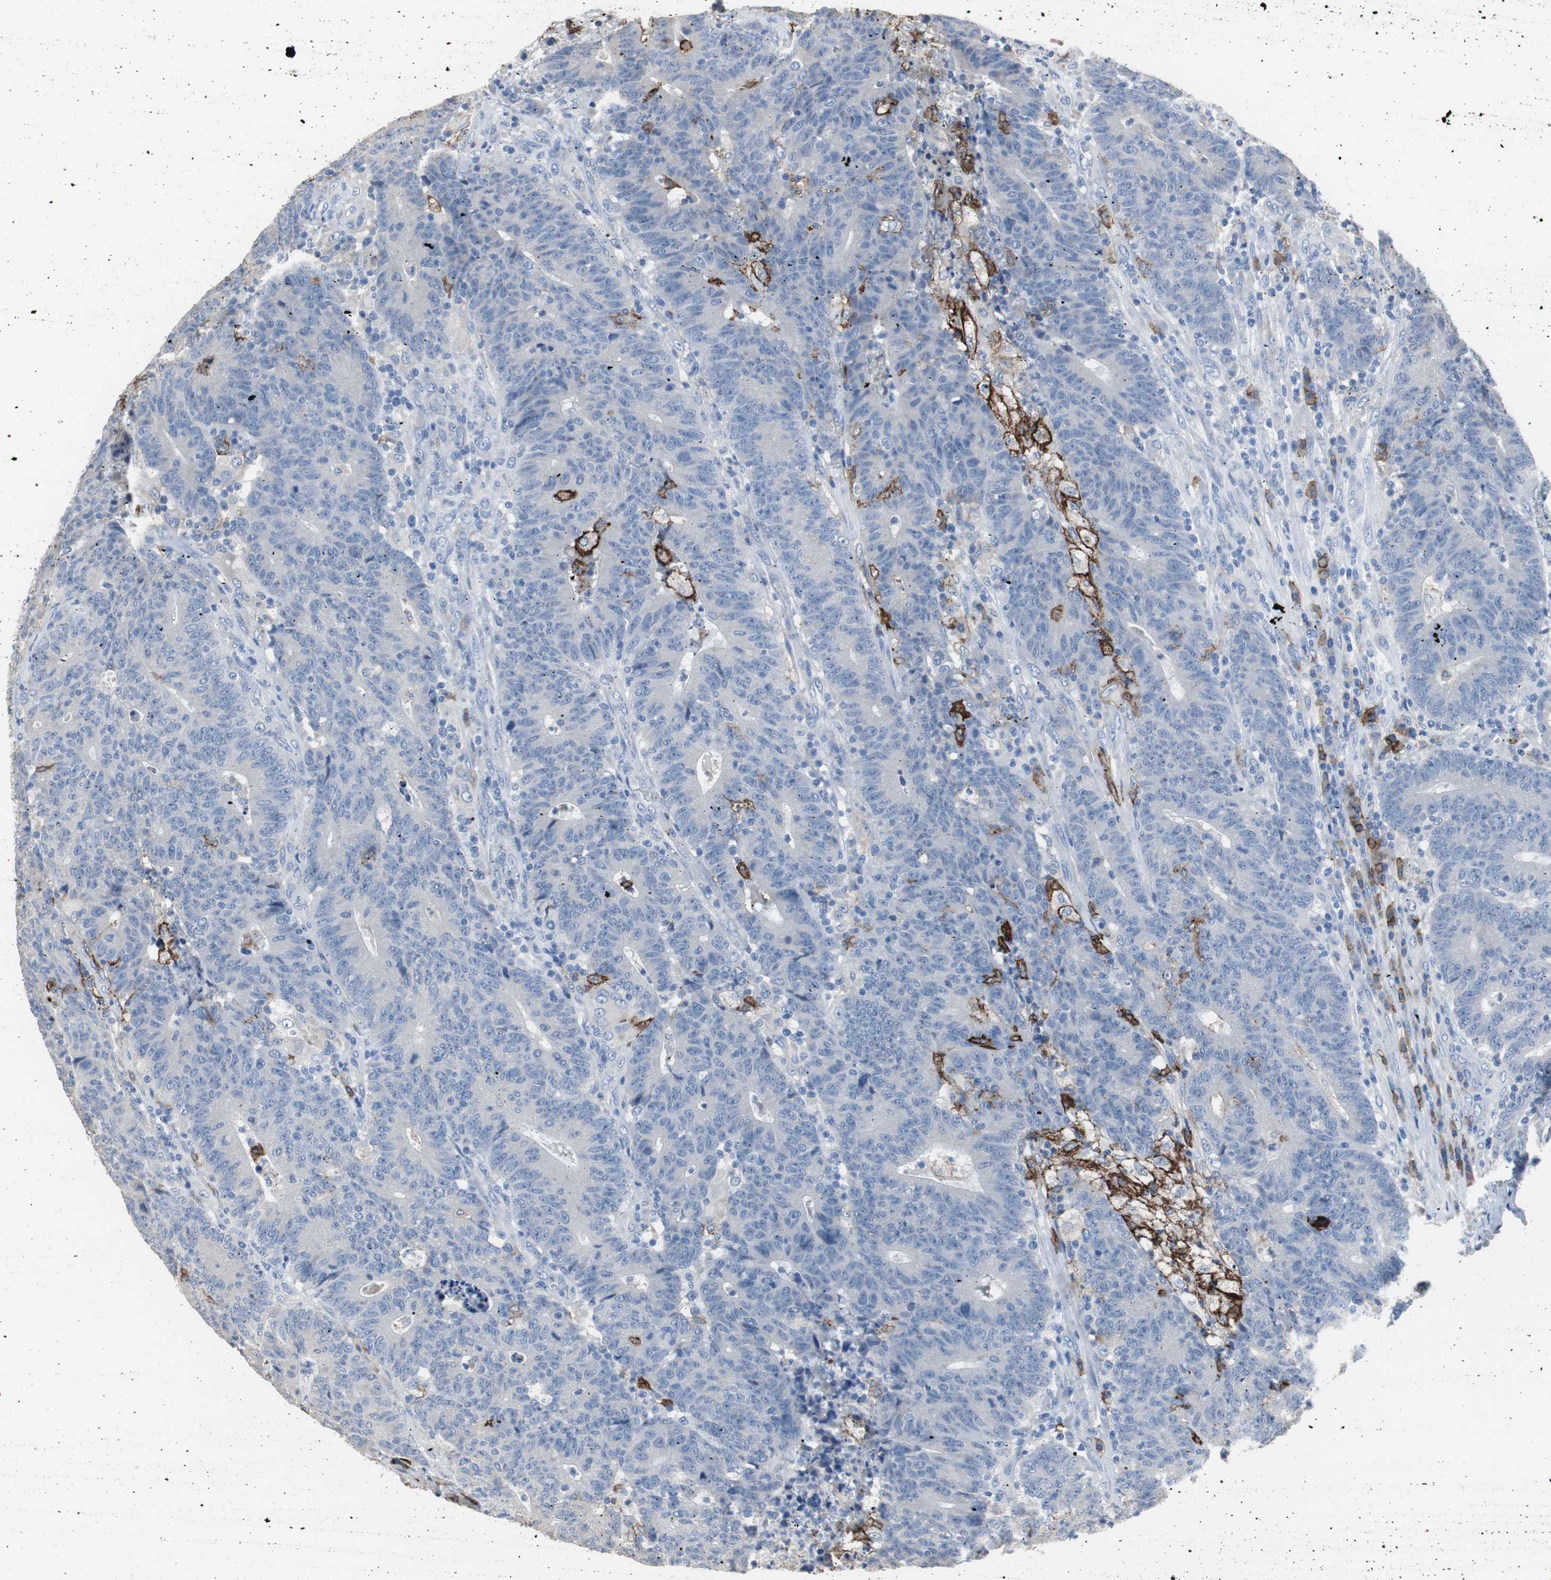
{"staining": {"intensity": "negative", "quantity": "none", "location": "none"}, "tissue": "colorectal cancer", "cell_type": "Tumor cells", "image_type": "cancer", "snomed": [{"axis": "morphology", "description": "Normal tissue, NOS"}, {"axis": "morphology", "description": "Adenocarcinoma, NOS"}, {"axis": "topography", "description": "Colon"}], "caption": "A histopathology image of human colorectal cancer (adenocarcinoma) is negative for staining in tumor cells.", "gene": "FCGR2B", "patient": {"sex": "female", "age": 75}}